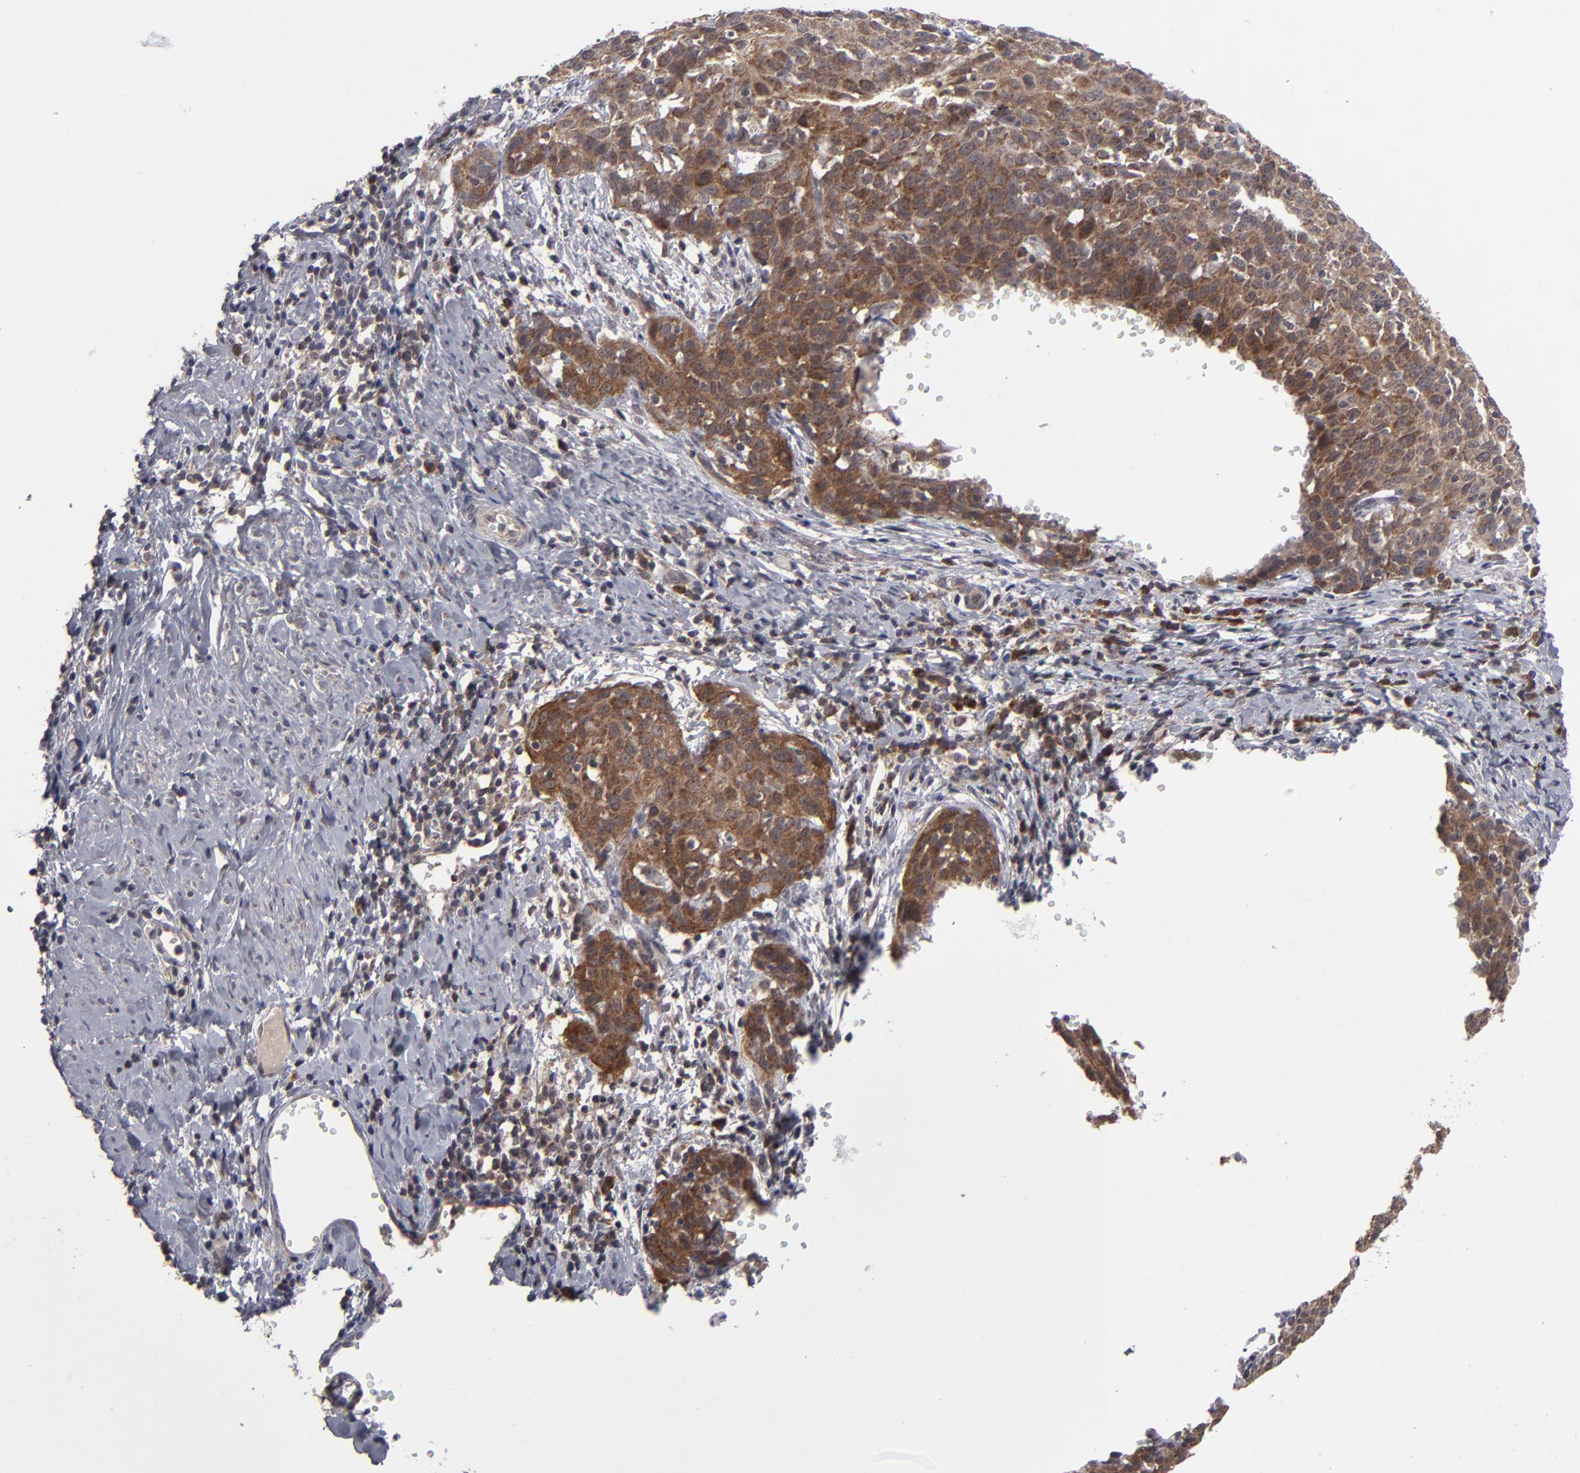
{"staining": {"intensity": "strong", "quantity": ">75%", "location": "cytoplasmic/membranous"}, "tissue": "cervical cancer", "cell_type": "Tumor cells", "image_type": "cancer", "snomed": [{"axis": "morphology", "description": "Squamous cell carcinoma, NOS"}, {"axis": "topography", "description": "Cervix"}], "caption": "The photomicrograph reveals immunohistochemical staining of cervical cancer. There is strong cytoplasmic/membranous expression is present in about >75% of tumor cells. The staining was performed using DAB (3,3'-diaminobenzidine) to visualize the protein expression in brown, while the nuclei were stained in blue with hematoxylin (Magnification: 20x).", "gene": "GLCCI1", "patient": {"sex": "female", "age": 38}}